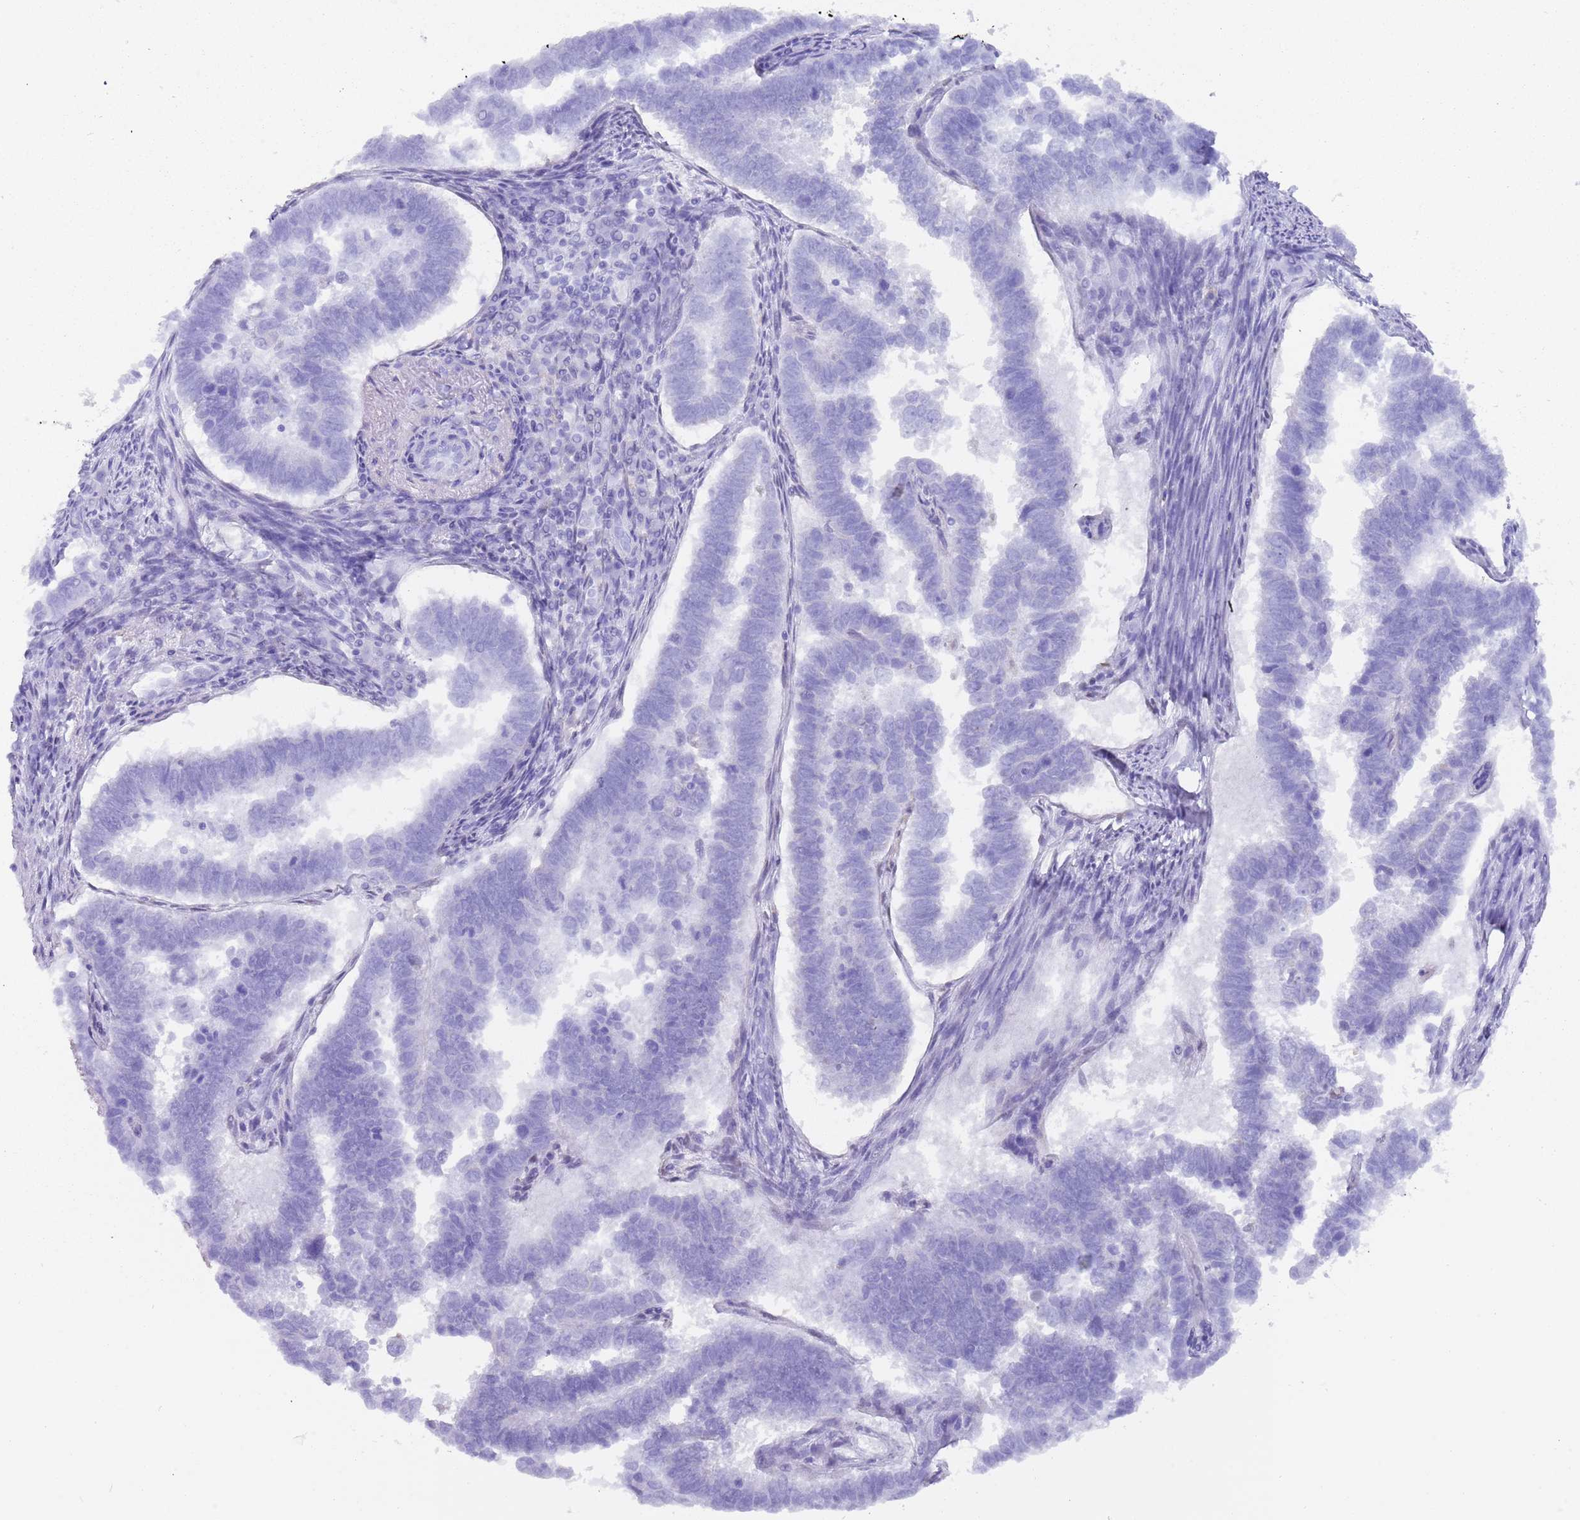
{"staining": {"intensity": "moderate", "quantity": "25%-75%", "location": "nuclear"}, "tissue": "endometrial cancer", "cell_type": "Tumor cells", "image_type": "cancer", "snomed": [{"axis": "morphology", "description": "Adenocarcinoma, NOS"}, {"axis": "topography", "description": "Endometrium"}], "caption": "Endometrial cancer (adenocarcinoma) stained for a protein (brown) displays moderate nuclear positive positivity in approximately 25%-75% of tumor cells.", "gene": "HDAC8", "patient": {"sex": "female", "age": 75}}